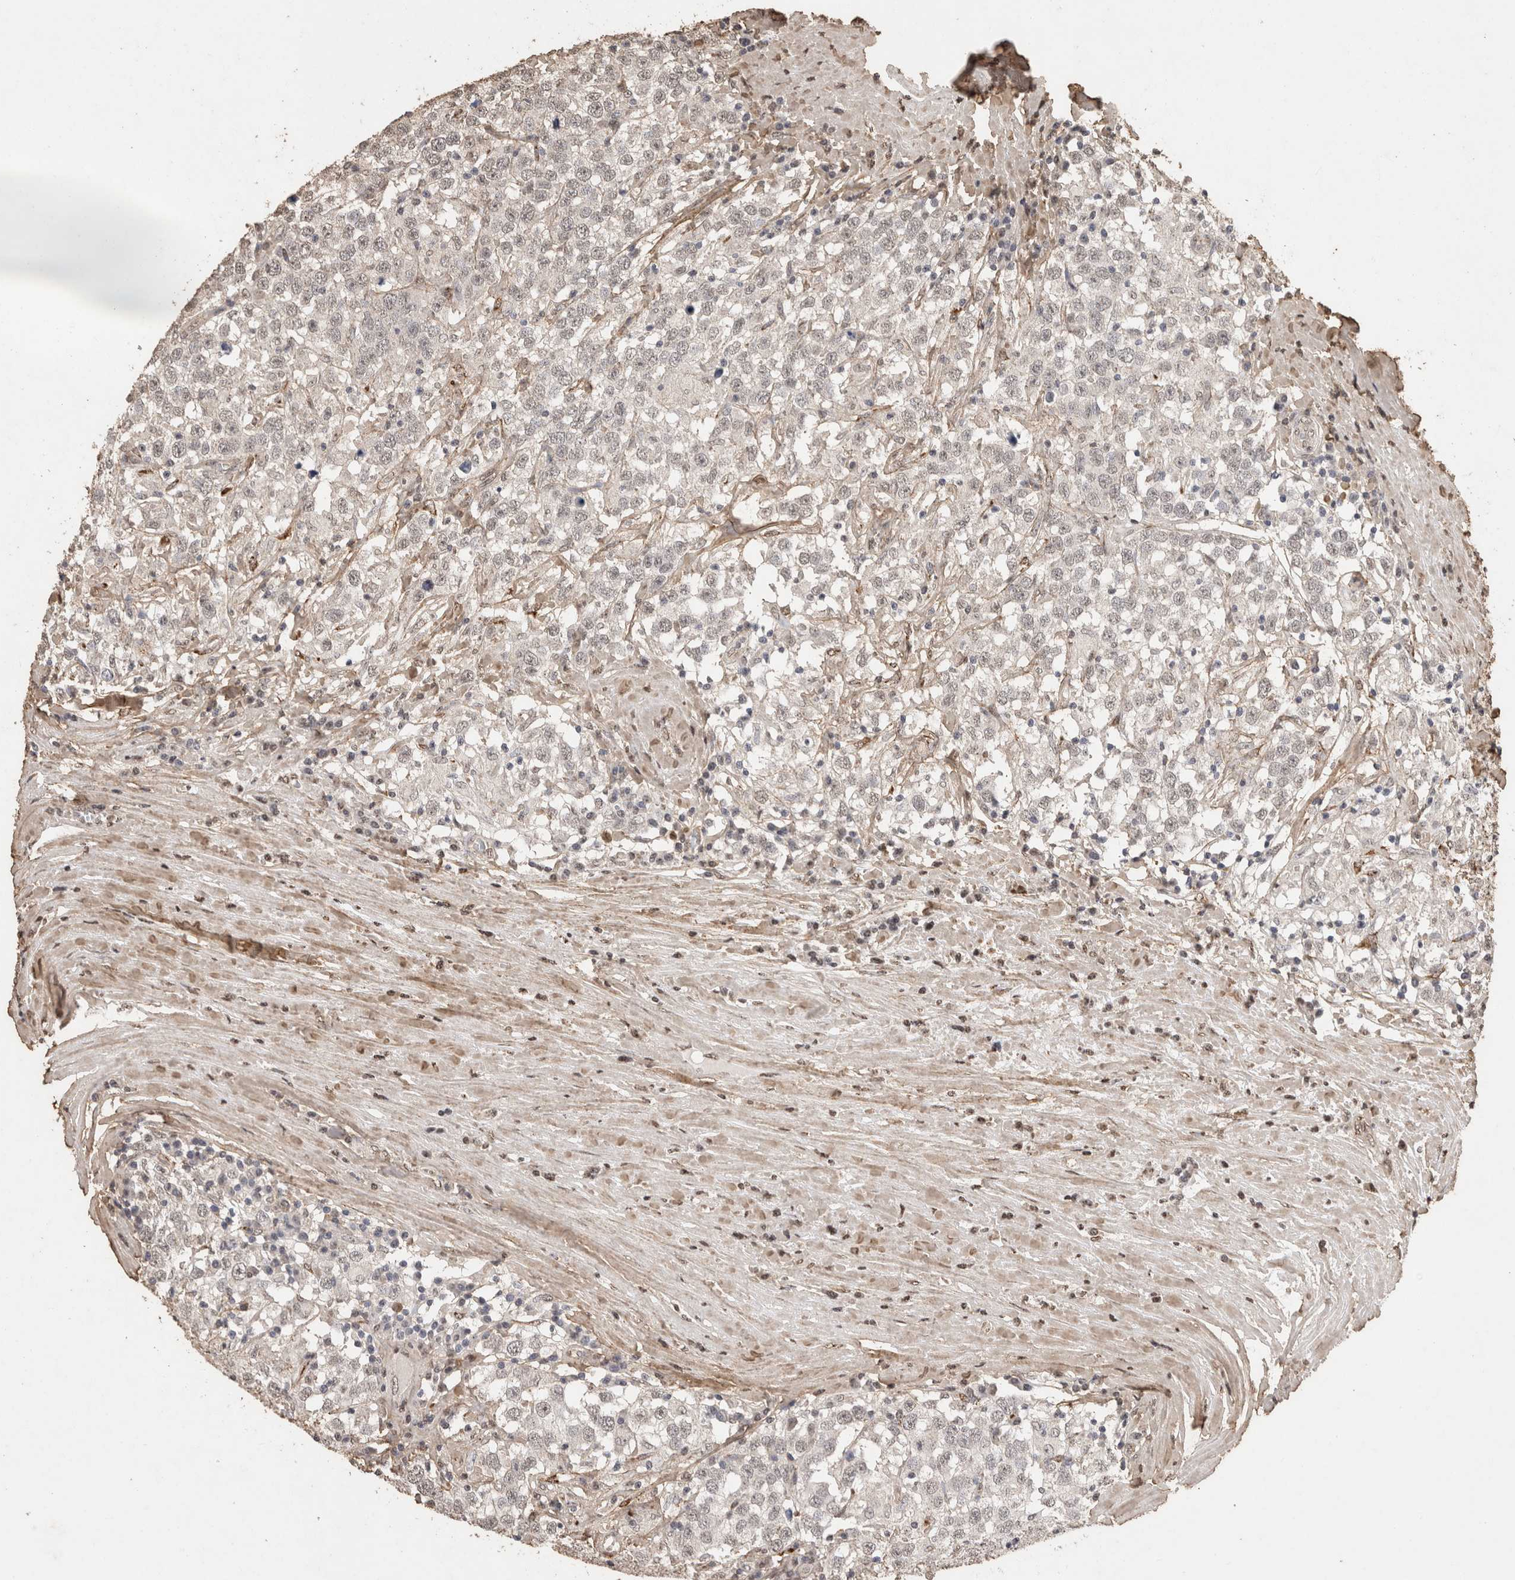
{"staining": {"intensity": "negative", "quantity": "none", "location": "none"}, "tissue": "testis cancer", "cell_type": "Tumor cells", "image_type": "cancer", "snomed": [{"axis": "morphology", "description": "Seminoma, NOS"}, {"axis": "topography", "description": "Testis"}], "caption": "Immunohistochemistry (IHC) of human seminoma (testis) shows no staining in tumor cells. The staining was performed using DAB (3,3'-diaminobenzidine) to visualize the protein expression in brown, while the nuclei were stained in blue with hematoxylin (Magnification: 20x).", "gene": "C1QTNF5", "patient": {"sex": "male", "age": 41}}